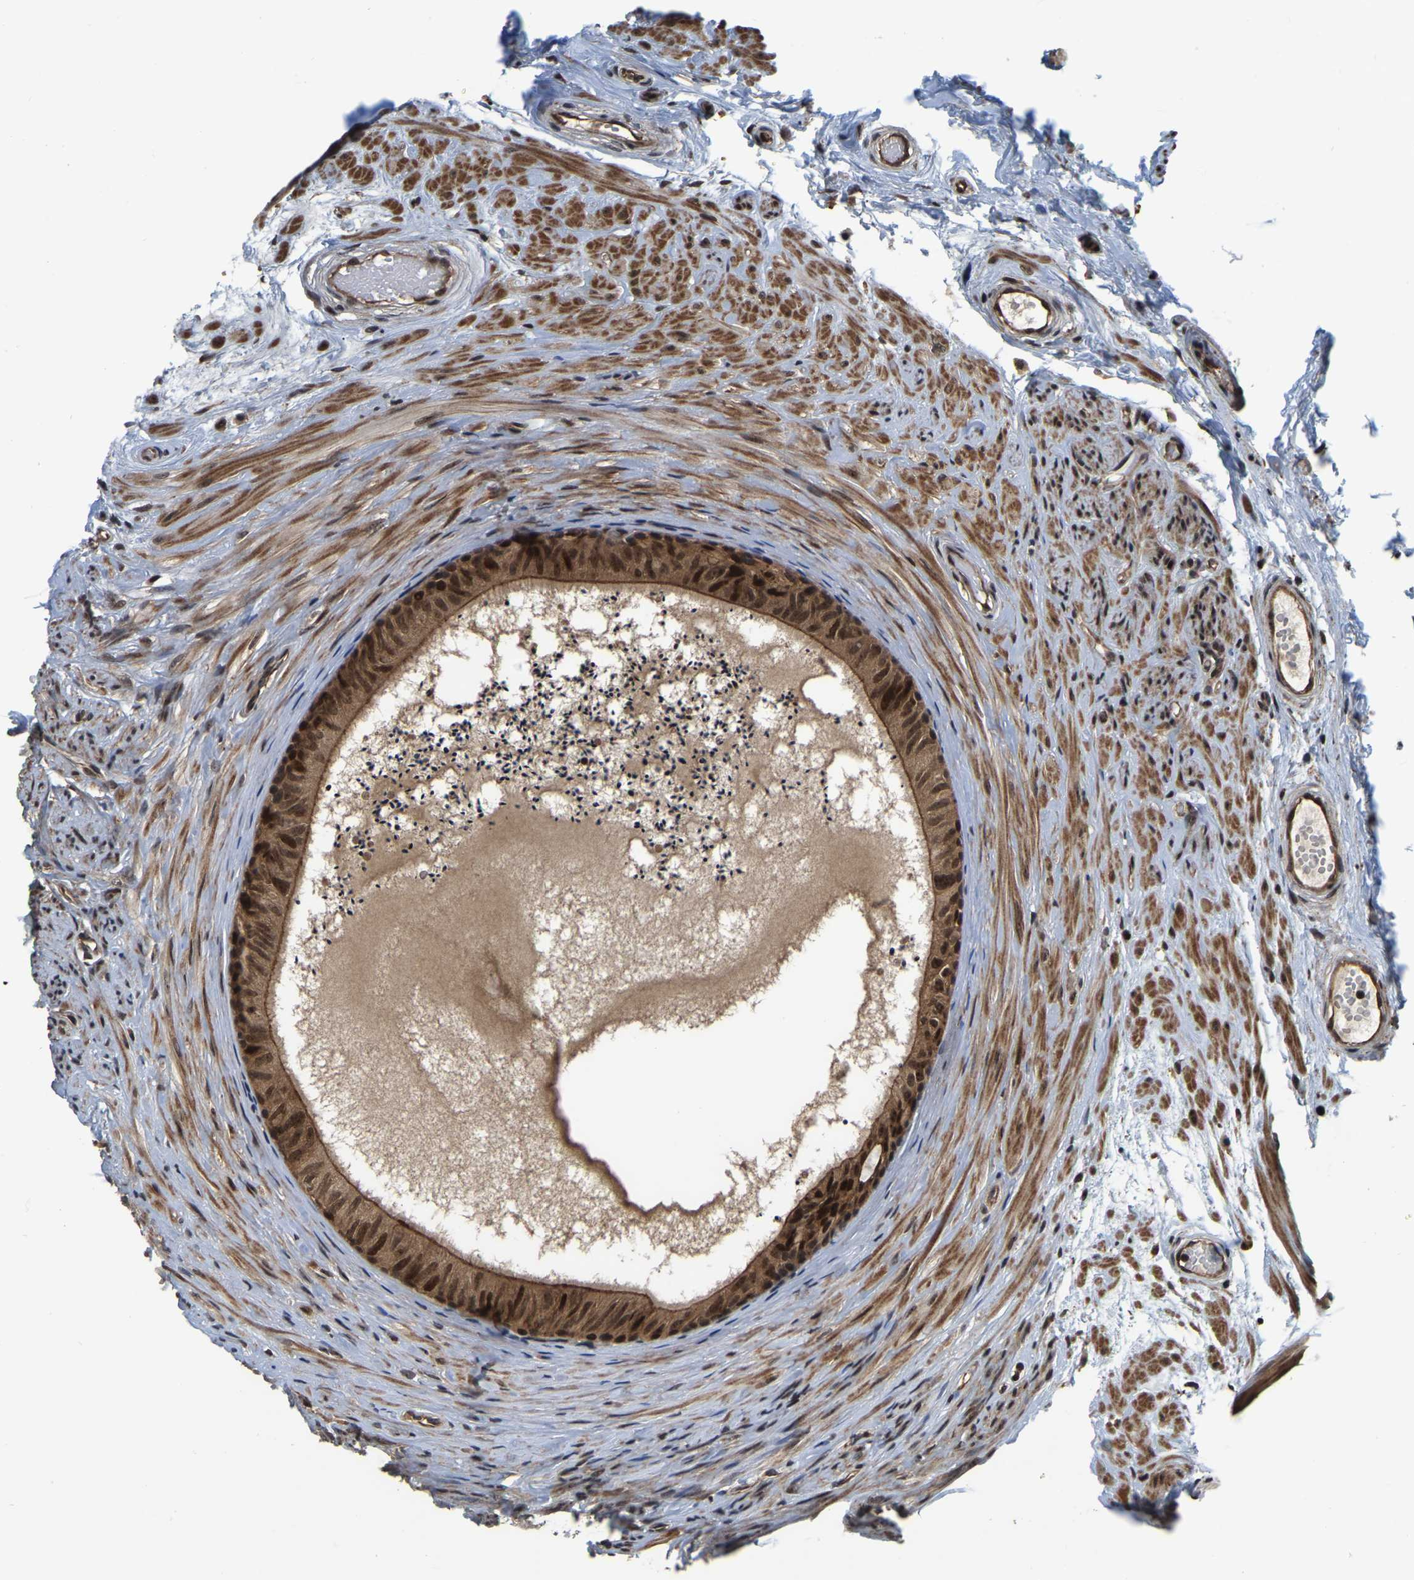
{"staining": {"intensity": "strong", "quantity": ">75%", "location": "cytoplasmic/membranous,nuclear"}, "tissue": "epididymis", "cell_type": "Glandular cells", "image_type": "normal", "snomed": [{"axis": "morphology", "description": "Normal tissue, NOS"}, {"axis": "topography", "description": "Epididymis"}], "caption": "Epididymis stained with a protein marker reveals strong staining in glandular cells.", "gene": "CIAO1", "patient": {"sex": "male", "age": 56}}